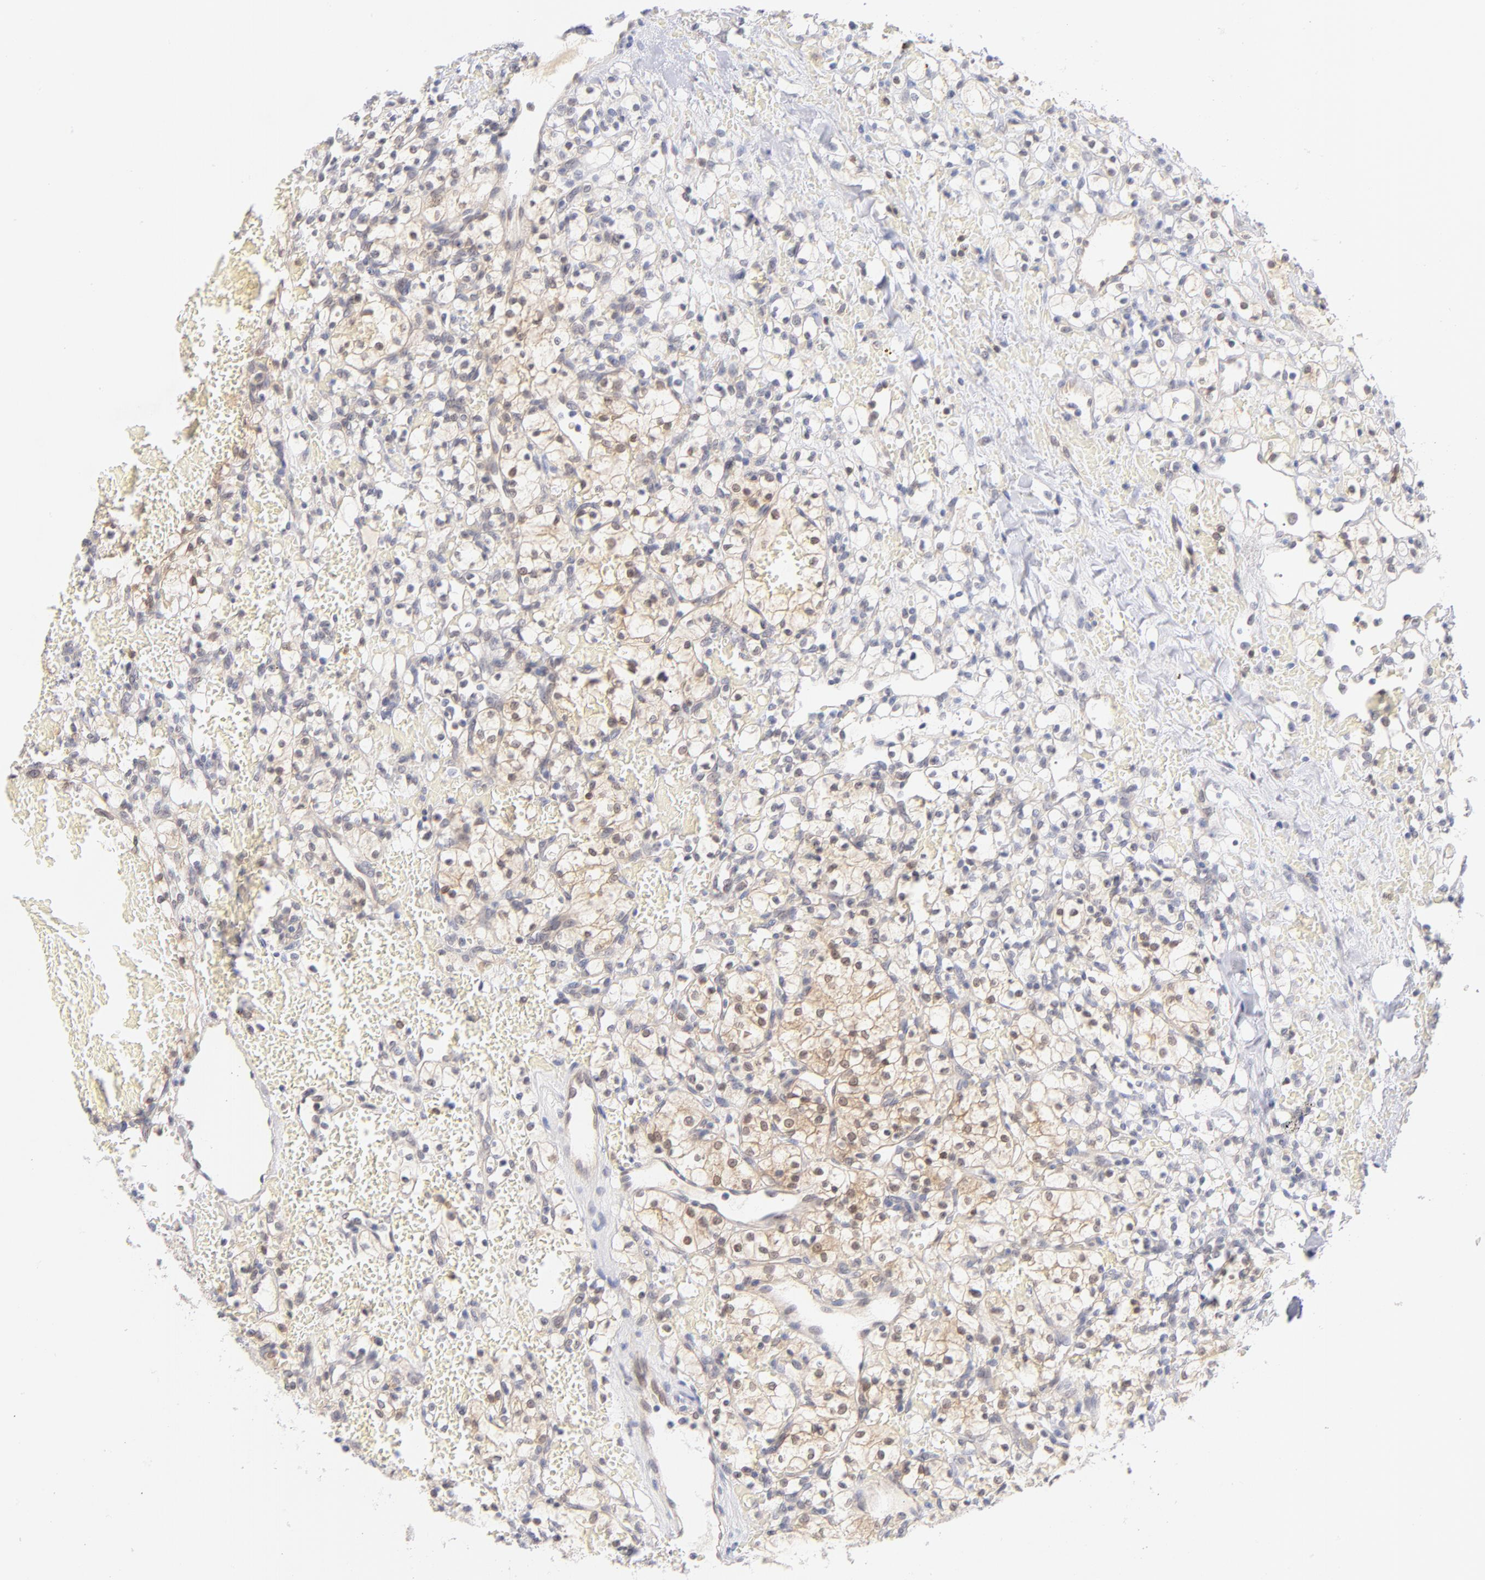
{"staining": {"intensity": "weak", "quantity": "25%-75%", "location": "cytoplasmic/membranous,nuclear"}, "tissue": "renal cancer", "cell_type": "Tumor cells", "image_type": "cancer", "snomed": [{"axis": "morphology", "description": "Adenocarcinoma, NOS"}, {"axis": "topography", "description": "Kidney"}], "caption": "Renal cancer (adenocarcinoma) was stained to show a protein in brown. There is low levels of weak cytoplasmic/membranous and nuclear expression in approximately 25%-75% of tumor cells.", "gene": "CASP6", "patient": {"sex": "female", "age": 60}}